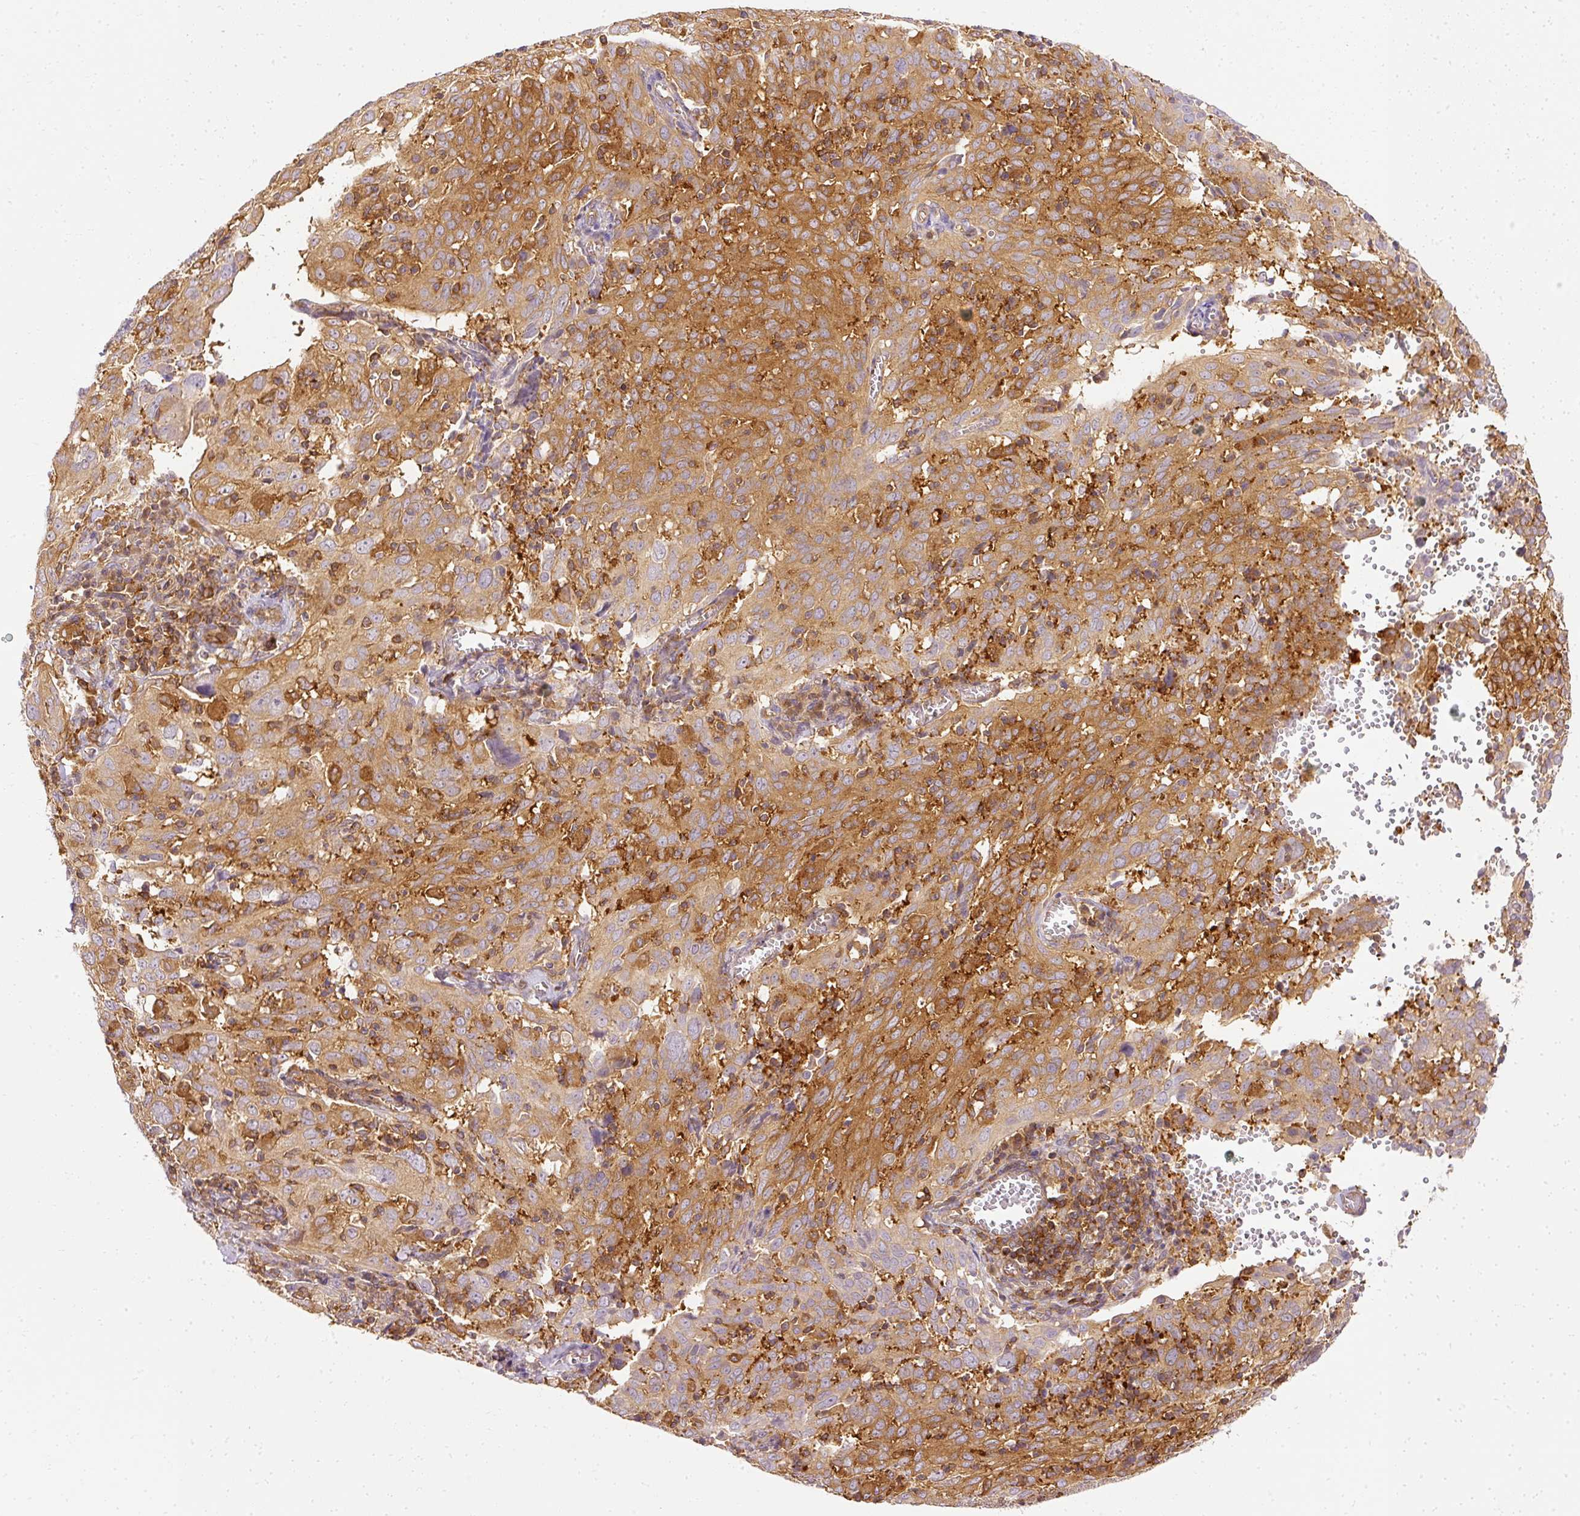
{"staining": {"intensity": "moderate", "quantity": ">75%", "location": "cytoplasmic/membranous"}, "tissue": "cervical cancer", "cell_type": "Tumor cells", "image_type": "cancer", "snomed": [{"axis": "morphology", "description": "Squamous cell carcinoma, NOS"}, {"axis": "topography", "description": "Cervix"}], "caption": "Cervical cancer (squamous cell carcinoma) tissue displays moderate cytoplasmic/membranous positivity in approximately >75% of tumor cells, visualized by immunohistochemistry. Nuclei are stained in blue.", "gene": "ARMH3", "patient": {"sex": "female", "age": 31}}